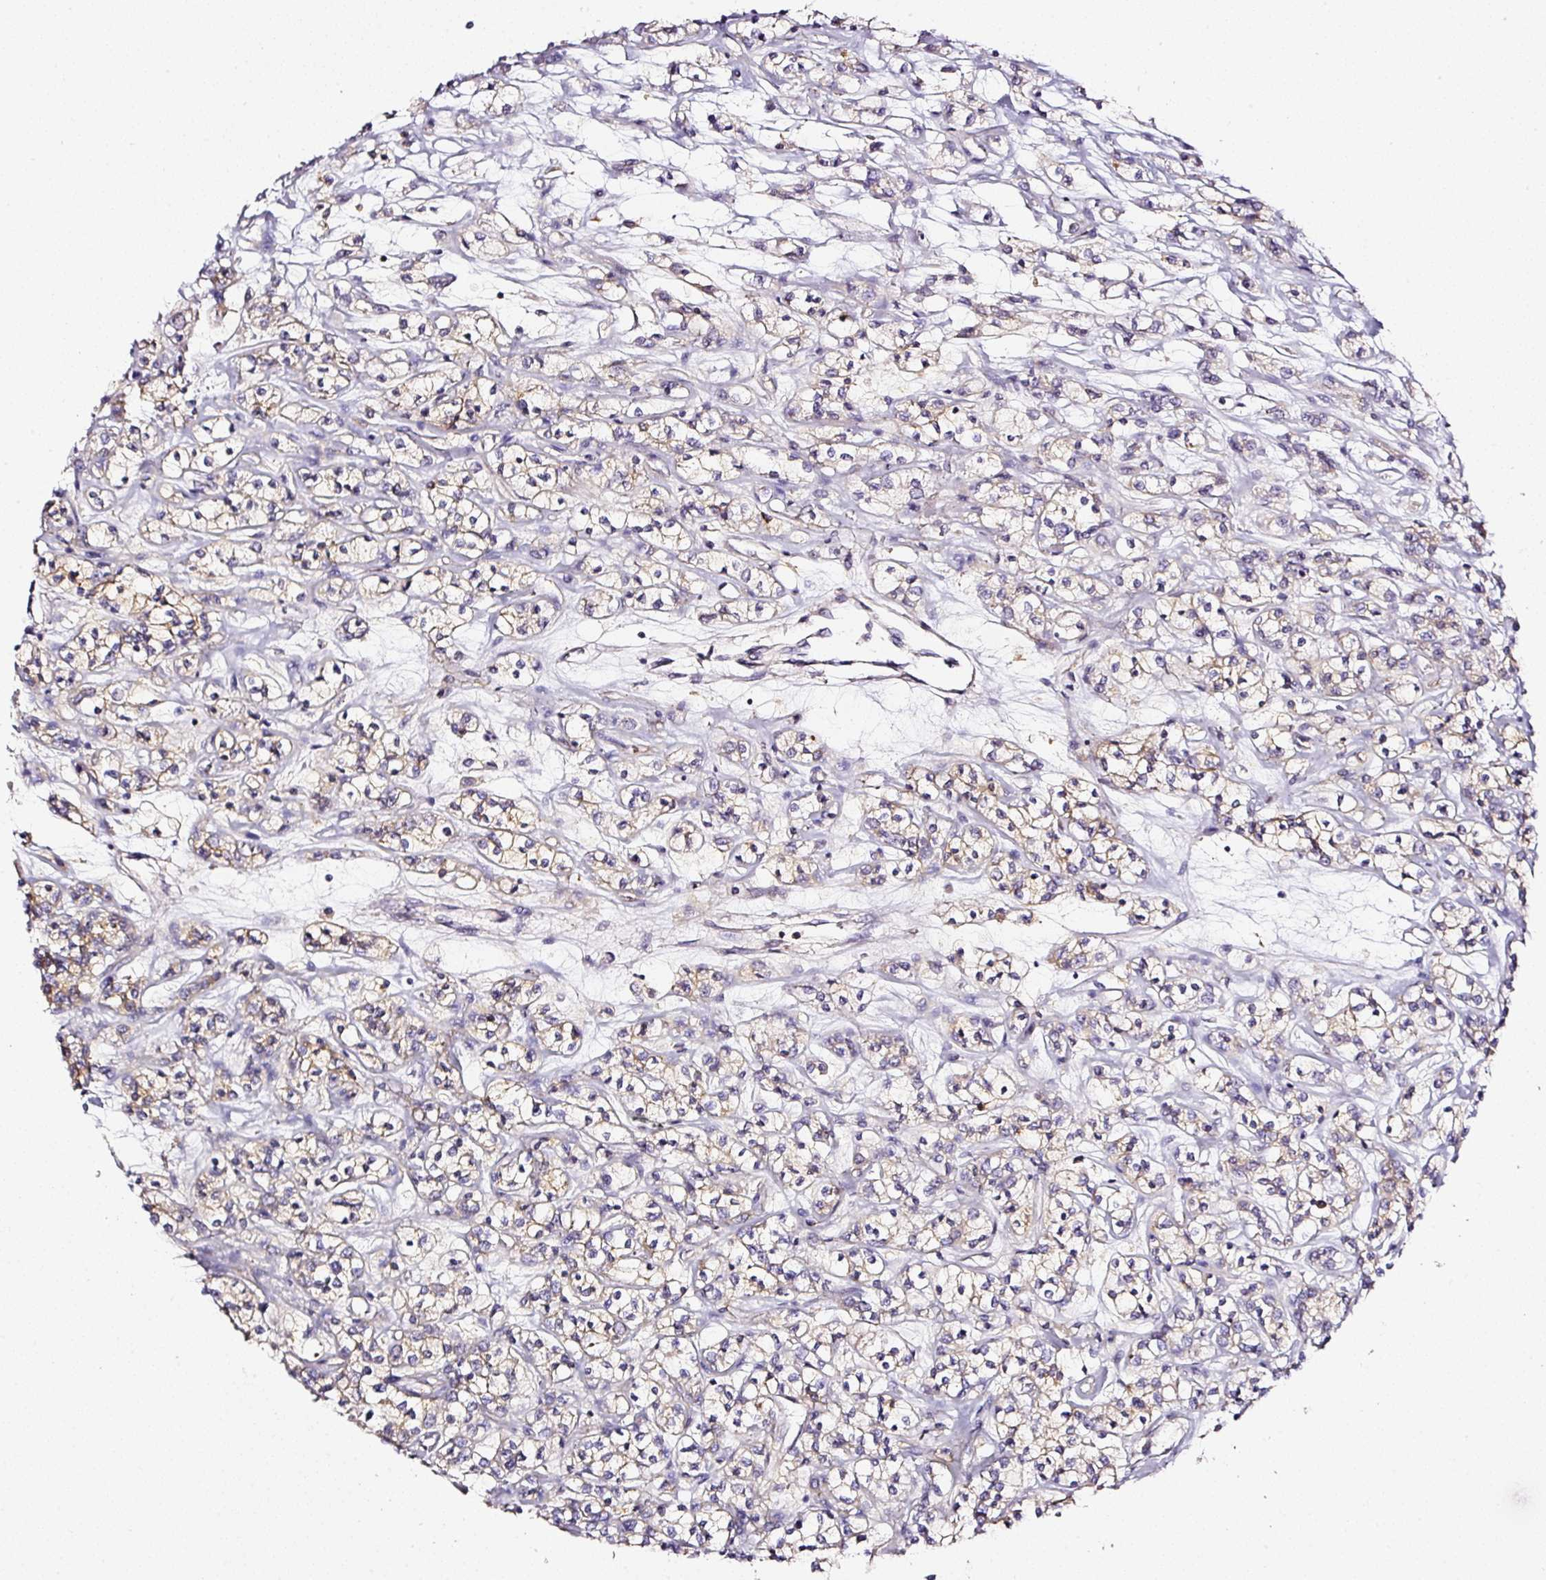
{"staining": {"intensity": "weak", "quantity": "25%-75%", "location": "cytoplasmic/membranous"}, "tissue": "renal cancer", "cell_type": "Tumor cells", "image_type": "cancer", "snomed": [{"axis": "morphology", "description": "Adenocarcinoma, NOS"}, {"axis": "topography", "description": "Kidney"}], "caption": "Human renal cancer (adenocarcinoma) stained with a brown dye shows weak cytoplasmic/membranous positive positivity in about 25%-75% of tumor cells.", "gene": "CD47", "patient": {"sex": "female", "age": 59}}